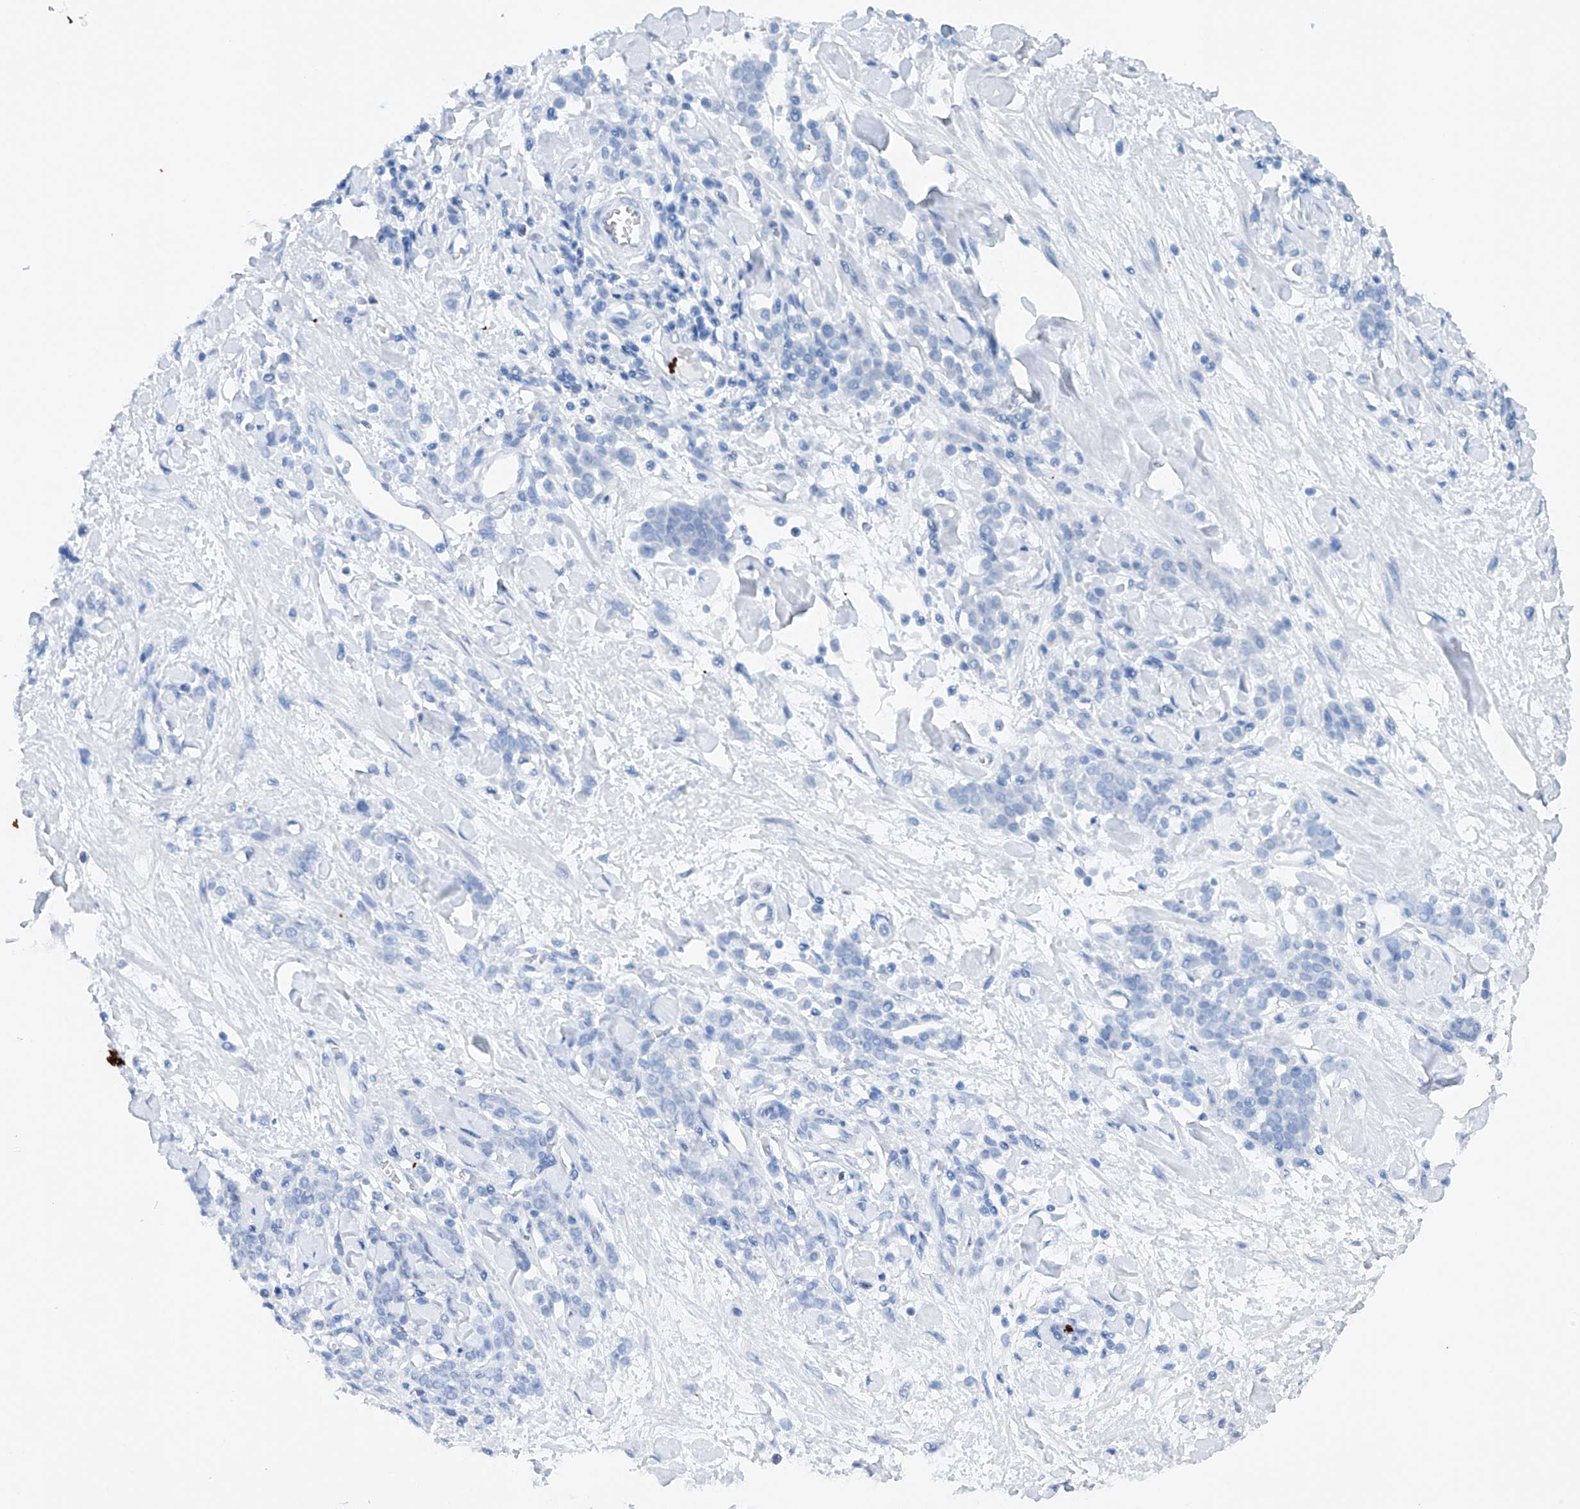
{"staining": {"intensity": "negative", "quantity": "none", "location": "none"}, "tissue": "stomach cancer", "cell_type": "Tumor cells", "image_type": "cancer", "snomed": [{"axis": "morphology", "description": "Normal tissue, NOS"}, {"axis": "morphology", "description": "Adenocarcinoma, NOS"}, {"axis": "topography", "description": "Stomach"}], "caption": "The photomicrograph displays no staining of tumor cells in stomach adenocarcinoma.", "gene": "CEP85L", "patient": {"sex": "male", "age": 82}}